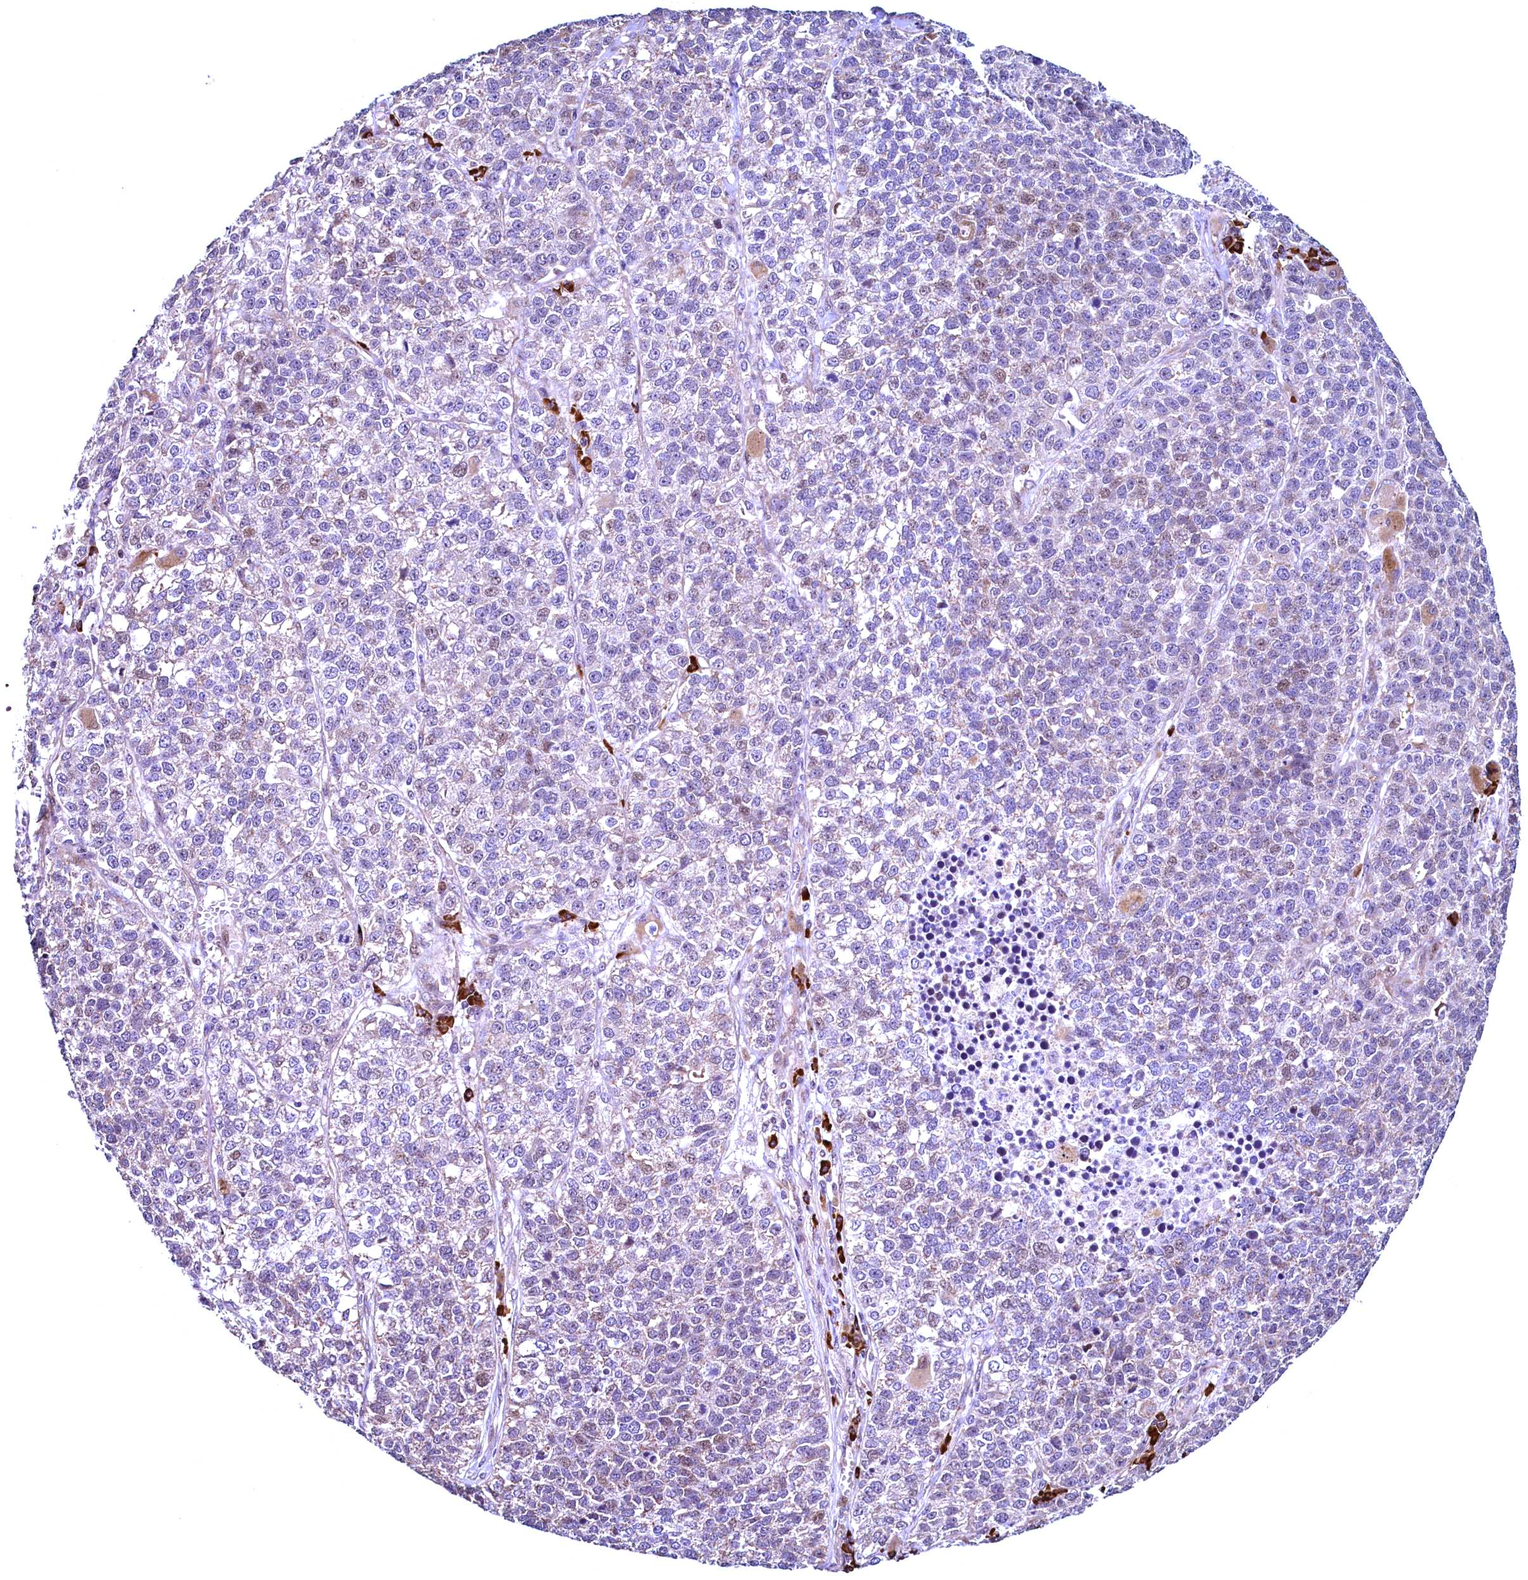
{"staining": {"intensity": "weak", "quantity": "<25%", "location": "cytoplasmic/membranous"}, "tissue": "lung cancer", "cell_type": "Tumor cells", "image_type": "cancer", "snomed": [{"axis": "morphology", "description": "Adenocarcinoma, NOS"}, {"axis": "topography", "description": "Lung"}], "caption": "Photomicrograph shows no protein staining in tumor cells of adenocarcinoma (lung) tissue.", "gene": "RBFA", "patient": {"sex": "male", "age": 49}}